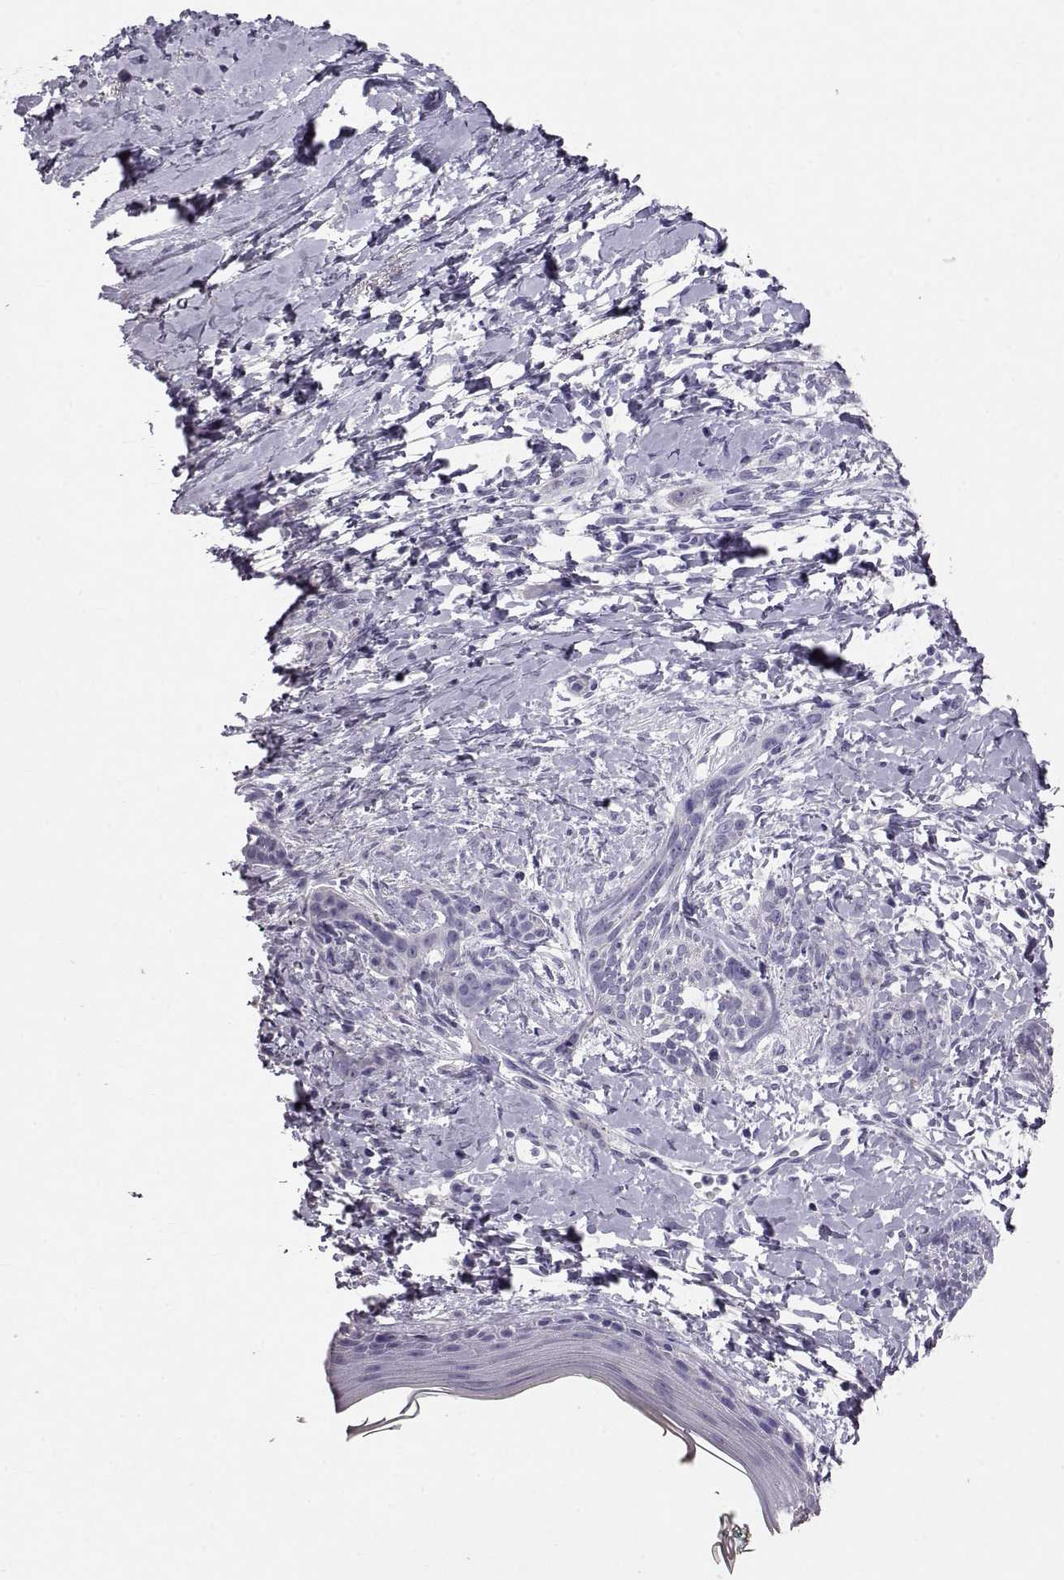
{"staining": {"intensity": "negative", "quantity": "none", "location": "none"}, "tissue": "skin cancer", "cell_type": "Tumor cells", "image_type": "cancer", "snomed": [{"axis": "morphology", "description": "Normal tissue, NOS"}, {"axis": "morphology", "description": "Basal cell carcinoma"}, {"axis": "topography", "description": "Skin"}], "caption": "Immunohistochemistry (IHC) of human skin cancer (basal cell carcinoma) shows no staining in tumor cells.", "gene": "RD3", "patient": {"sex": "male", "age": 84}}